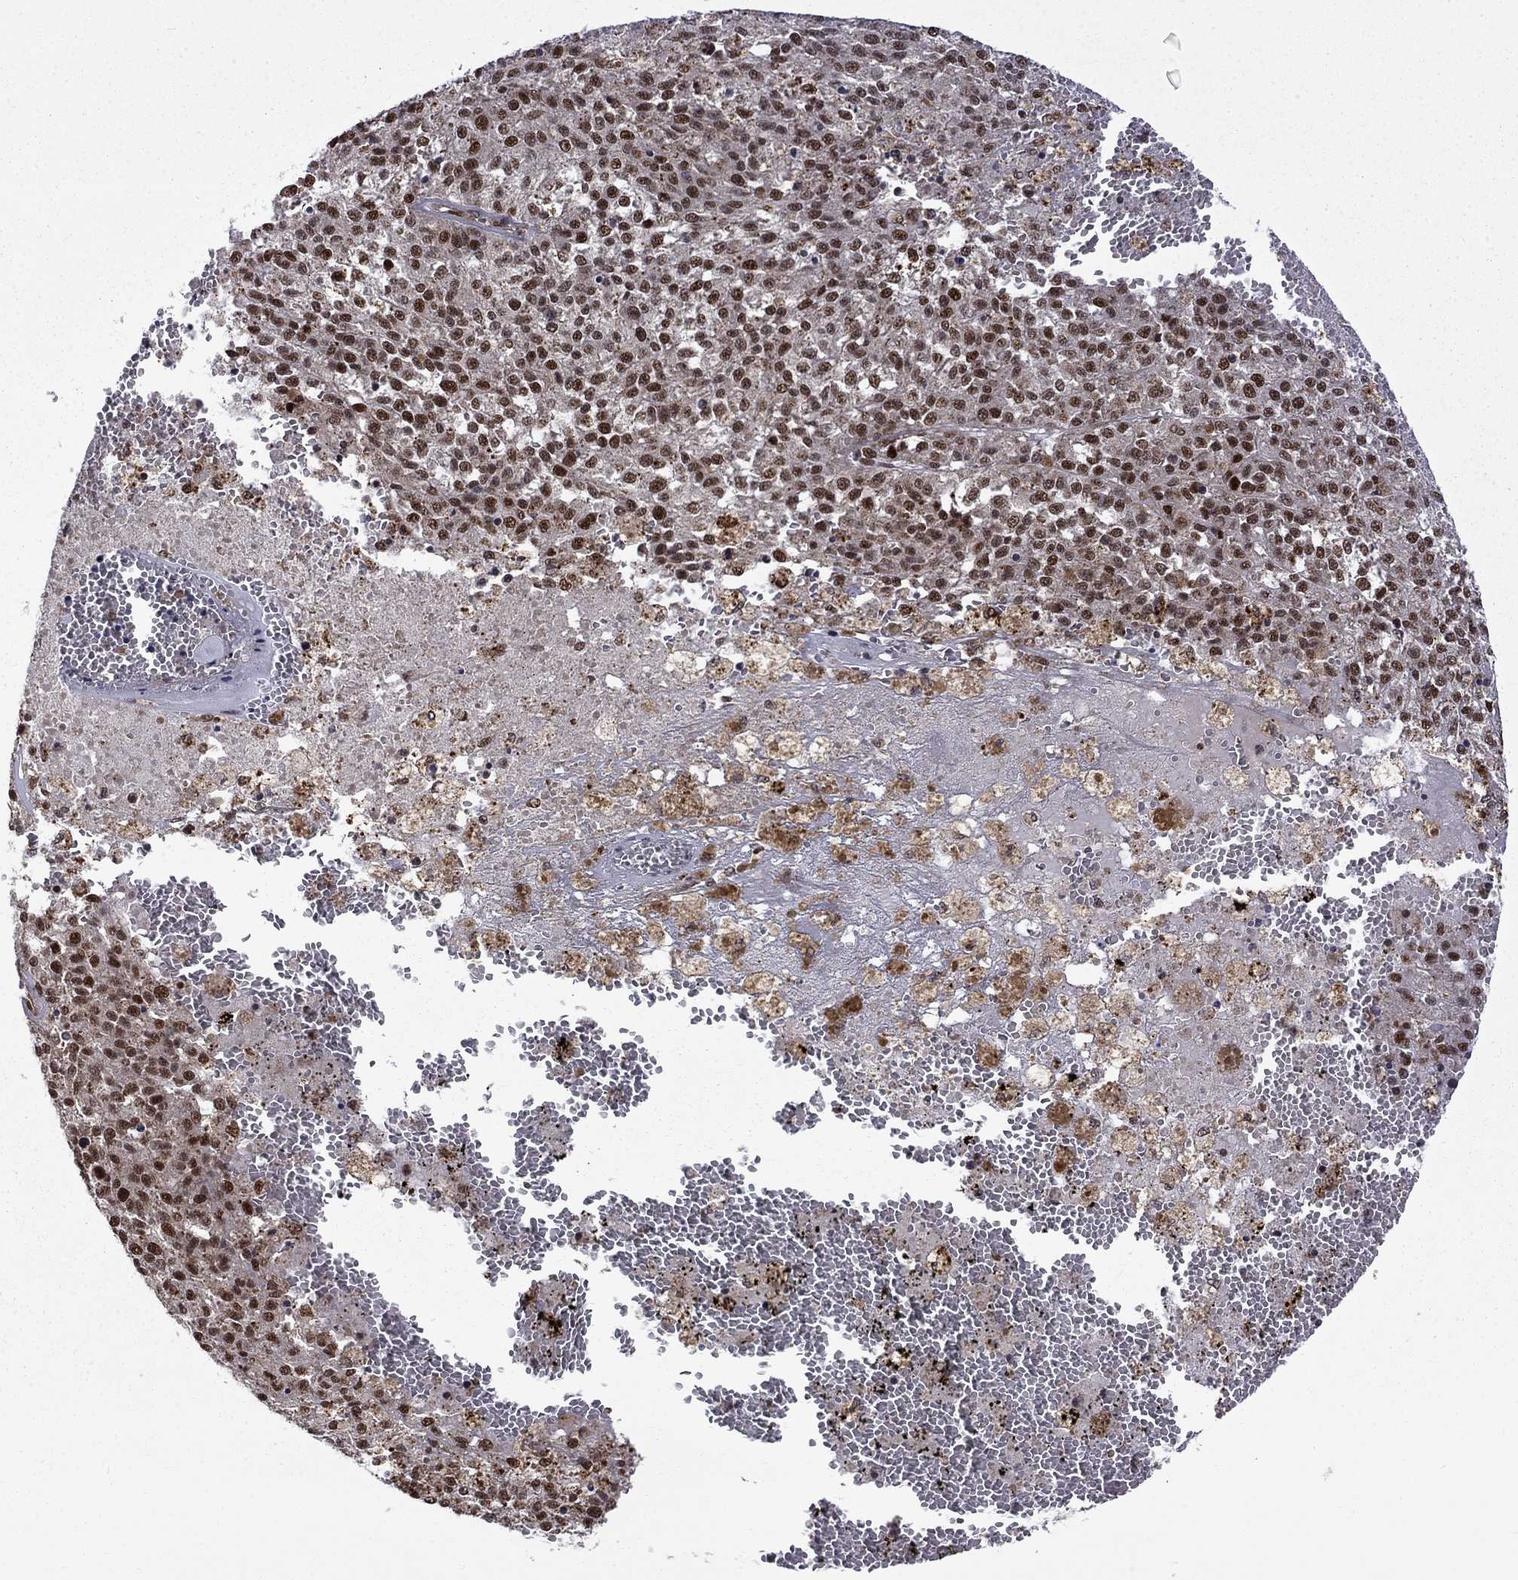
{"staining": {"intensity": "strong", "quantity": ">75%", "location": "nuclear"}, "tissue": "melanoma", "cell_type": "Tumor cells", "image_type": "cancer", "snomed": [{"axis": "morphology", "description": "Malignant melanoma, Metastatic site"}, {"axis": "topography", "description": "Lymph node"}], "caption": "Immunohistochemistry (IHC) photomicrograph of neoplastic tissue: human melanoma stained using IHC shows high levels of strong protein expression localized specifically in the nuclear of tumor cells, appearing as a nuclear brown color.", "gene": "KPNA3", "patient": {"sex": "female", "age": 64}}